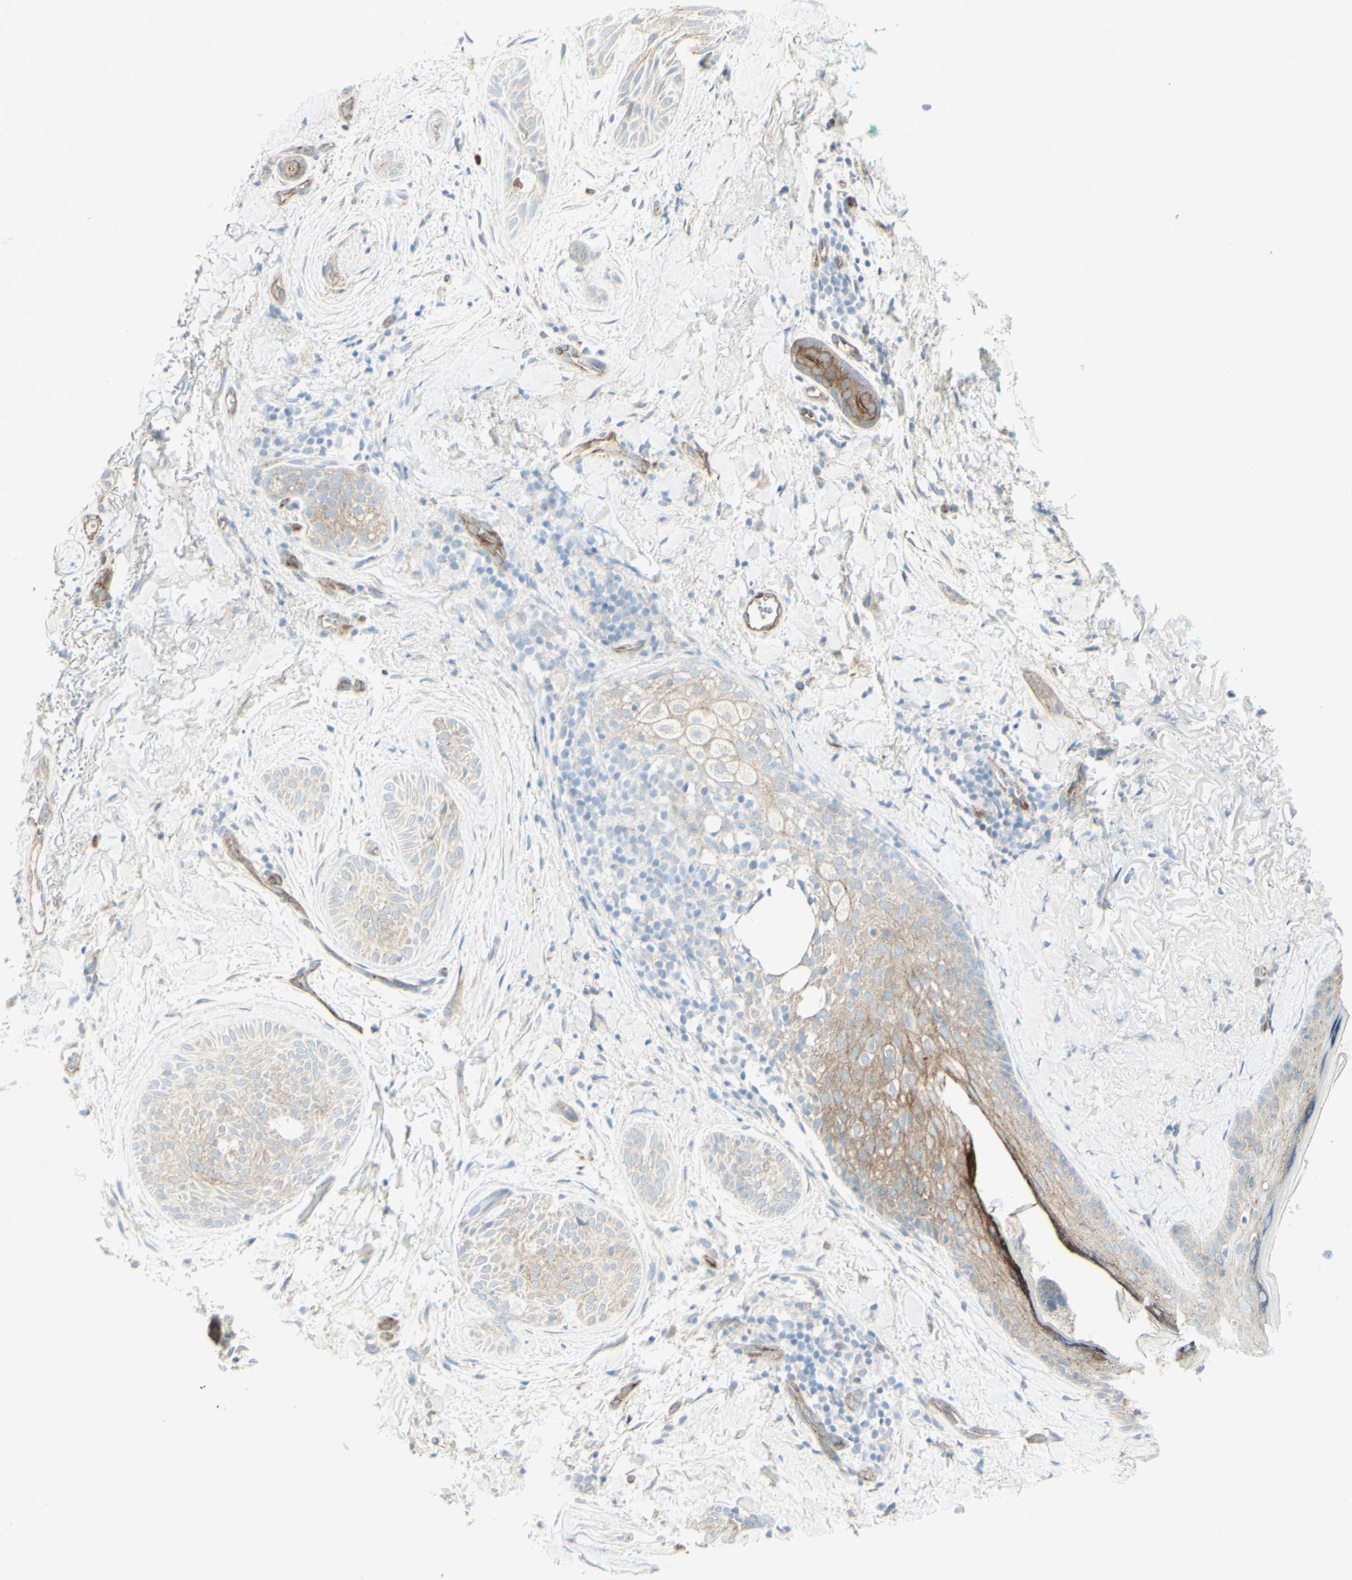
{"staining": {"intensity": "weak", "quantity": "25%-75%", "location": "cytoplasmic/membranous"}, "tissue": "skin cancer", "cell_type": "Tumor cells", "image_type": "cancer", "snomed": [{"axis": "morphology", "description": "Normal tissue, NOS"}, {"axis": "morphology", "description": "Basal cell carcinoma"}, {"axis": "topography", "description": "Skin"}], "caption": "Immunohistochemical staining of human skin cancer shows low levels of weak cytoplasmic/membranous protein staining in about 25%-75% of tumor cells.", "gene": "MYO6", "patient": {"sex": "female", "age": 71}}